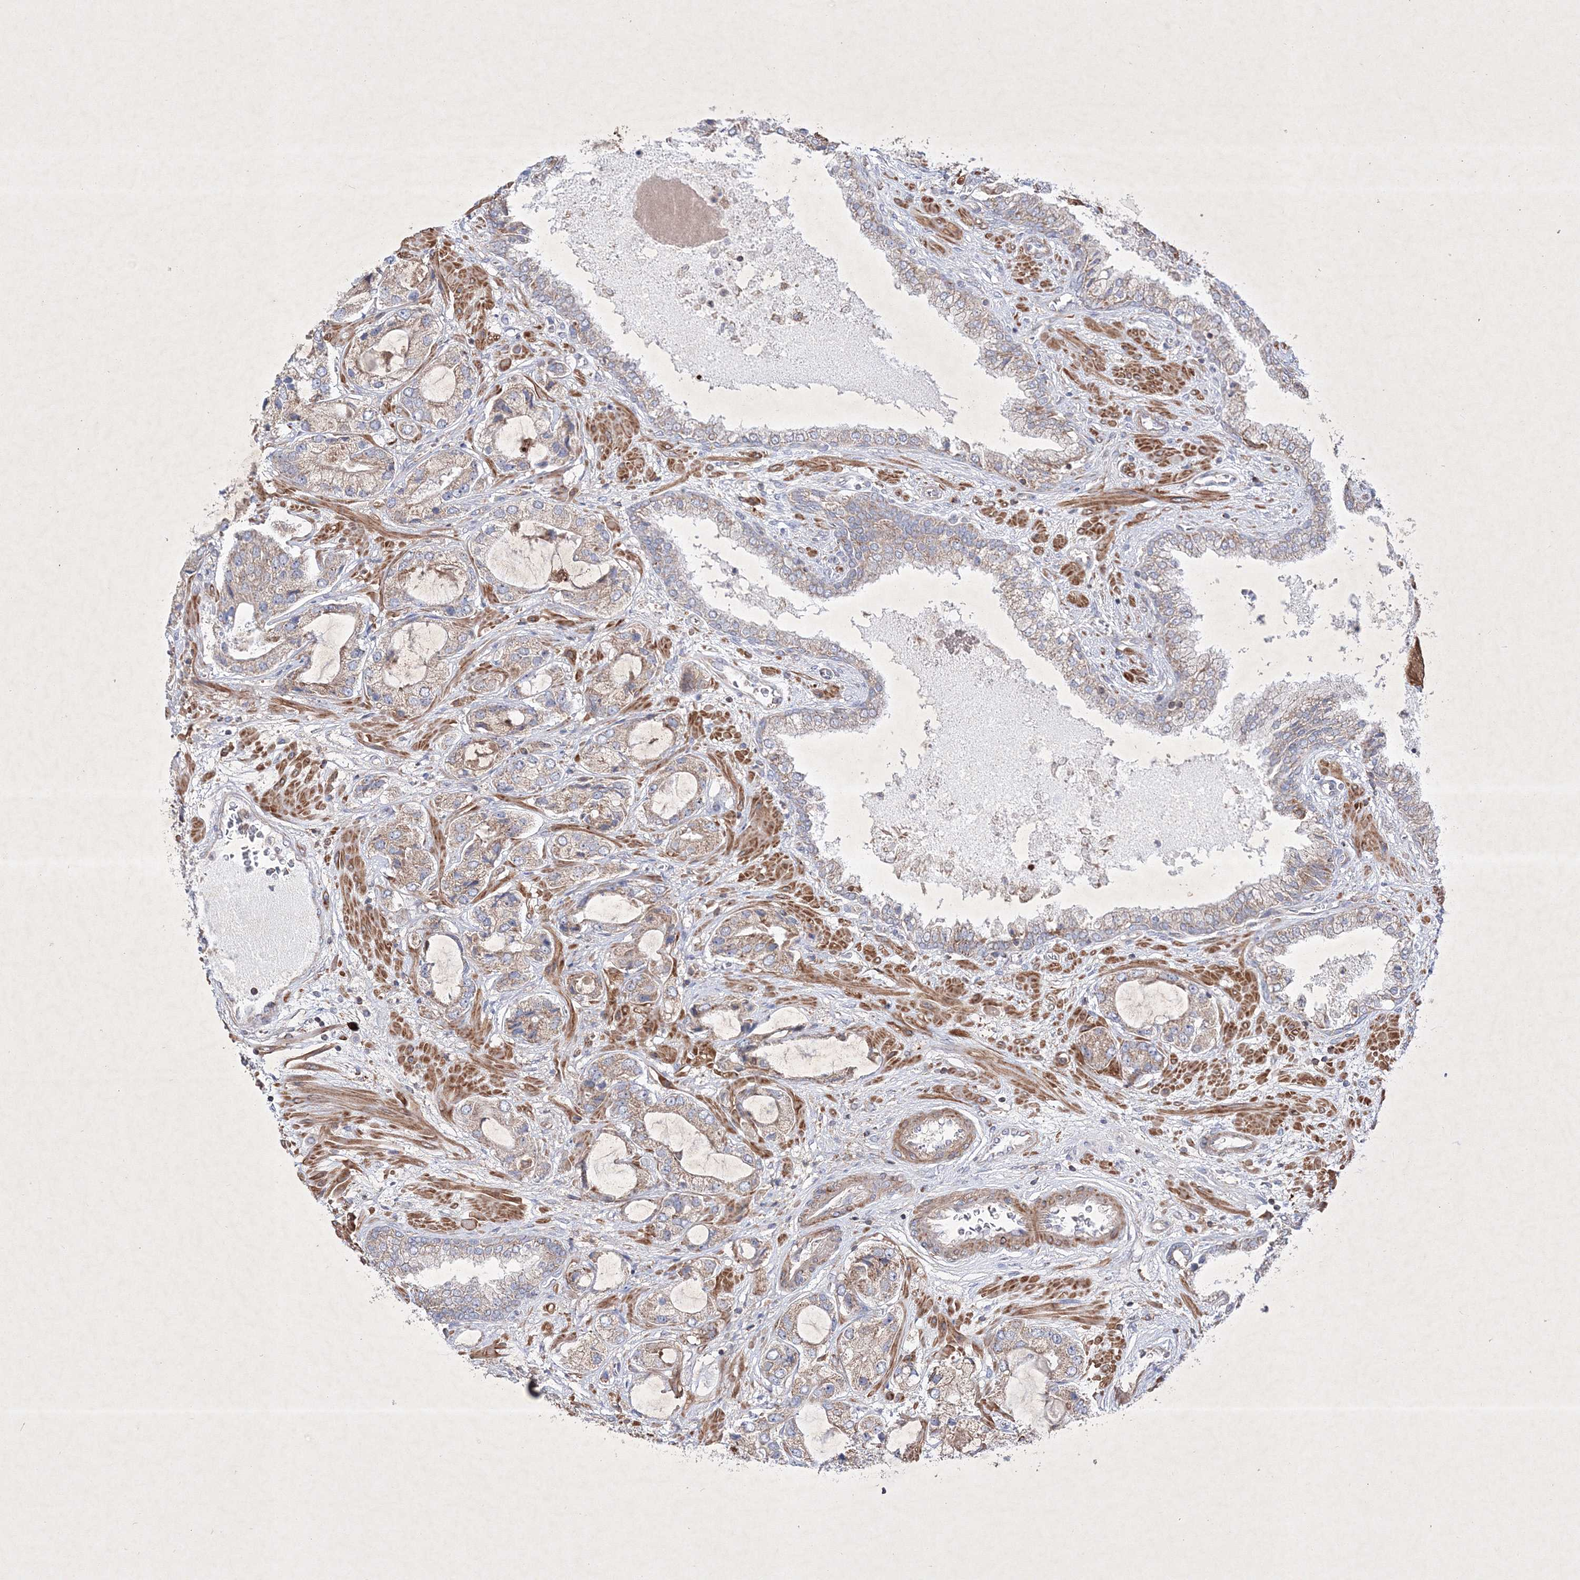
{"staining": {"intensity": "moderate", "quantity": ">75%", "location": "cytoplasmic/membranous"}, "tissue": "prostate cancer", "cell_type": "Tumor cells", "image_type": "cancer", "snomed": [{"axis": "morphology", "description": "Adenocarcinoma, High grade"}, {"axis": "topography", "description": "Prostate"}], "caption": "There is medium levels of moderate cytoplasmic/membranous expression in tumor cells of prostate high-grade adenocarcinoma, as demonstrated by immunohistochemical staining (brown color).", "gene": "OPA1", "patient": {"sex": "male", "age": 59}}